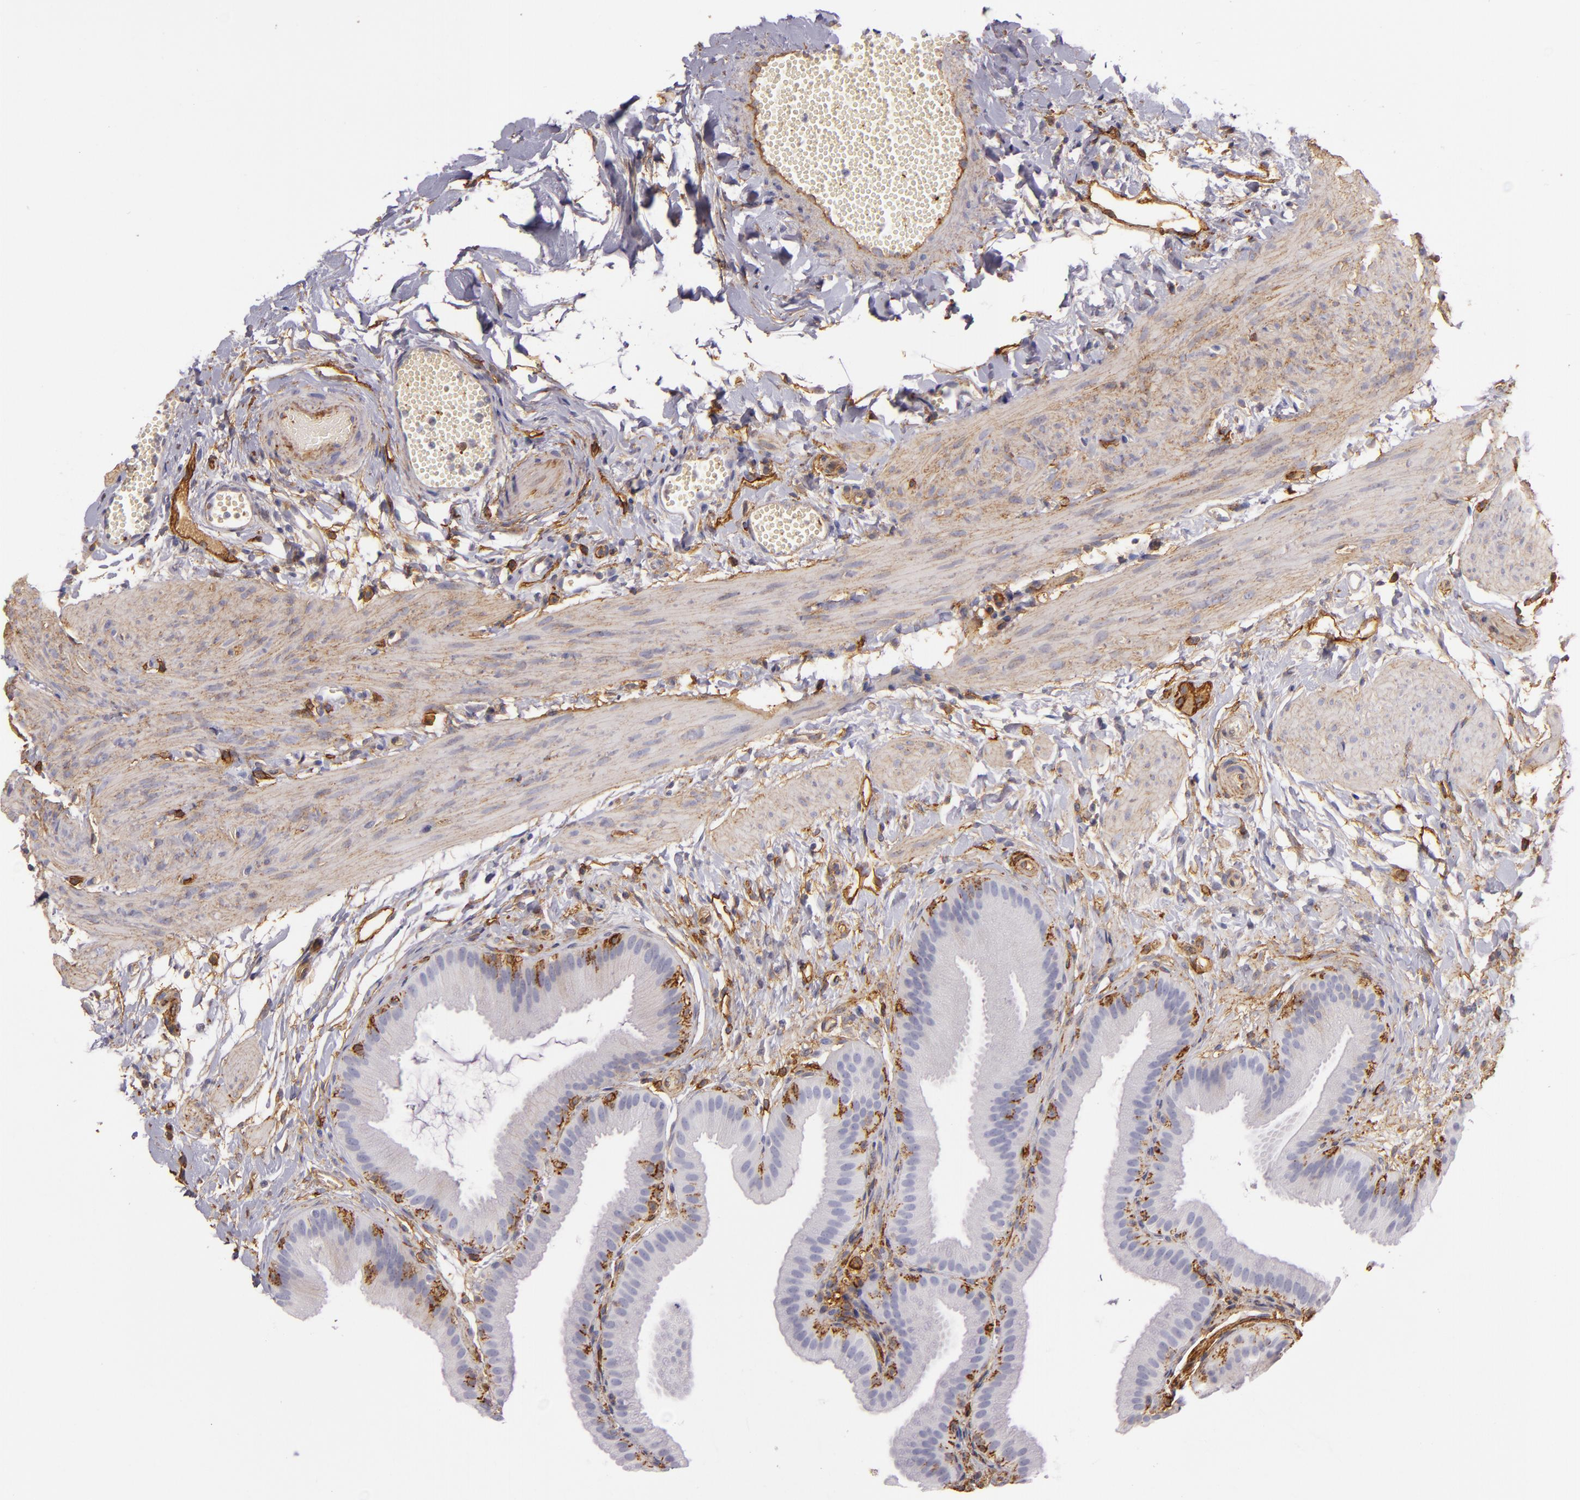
{"staining": {"intensity": "negative", "quantity": "none", "location": "none"}, "tissue": "gallbladder", "cell_type": "Glandular cells", "image_type": "normal", "snomed": [{"axis": "morphology", "description": "Normal tissue, NOS"}, {"axis": "topography", "description": "Gallbladder"}], "caption": "DAB immunohistochemical staining of normal human gallbladder shows no significant staining in glandular cells.", "gene": "CD9", "patient": {"sex": "female", "age": 63}}